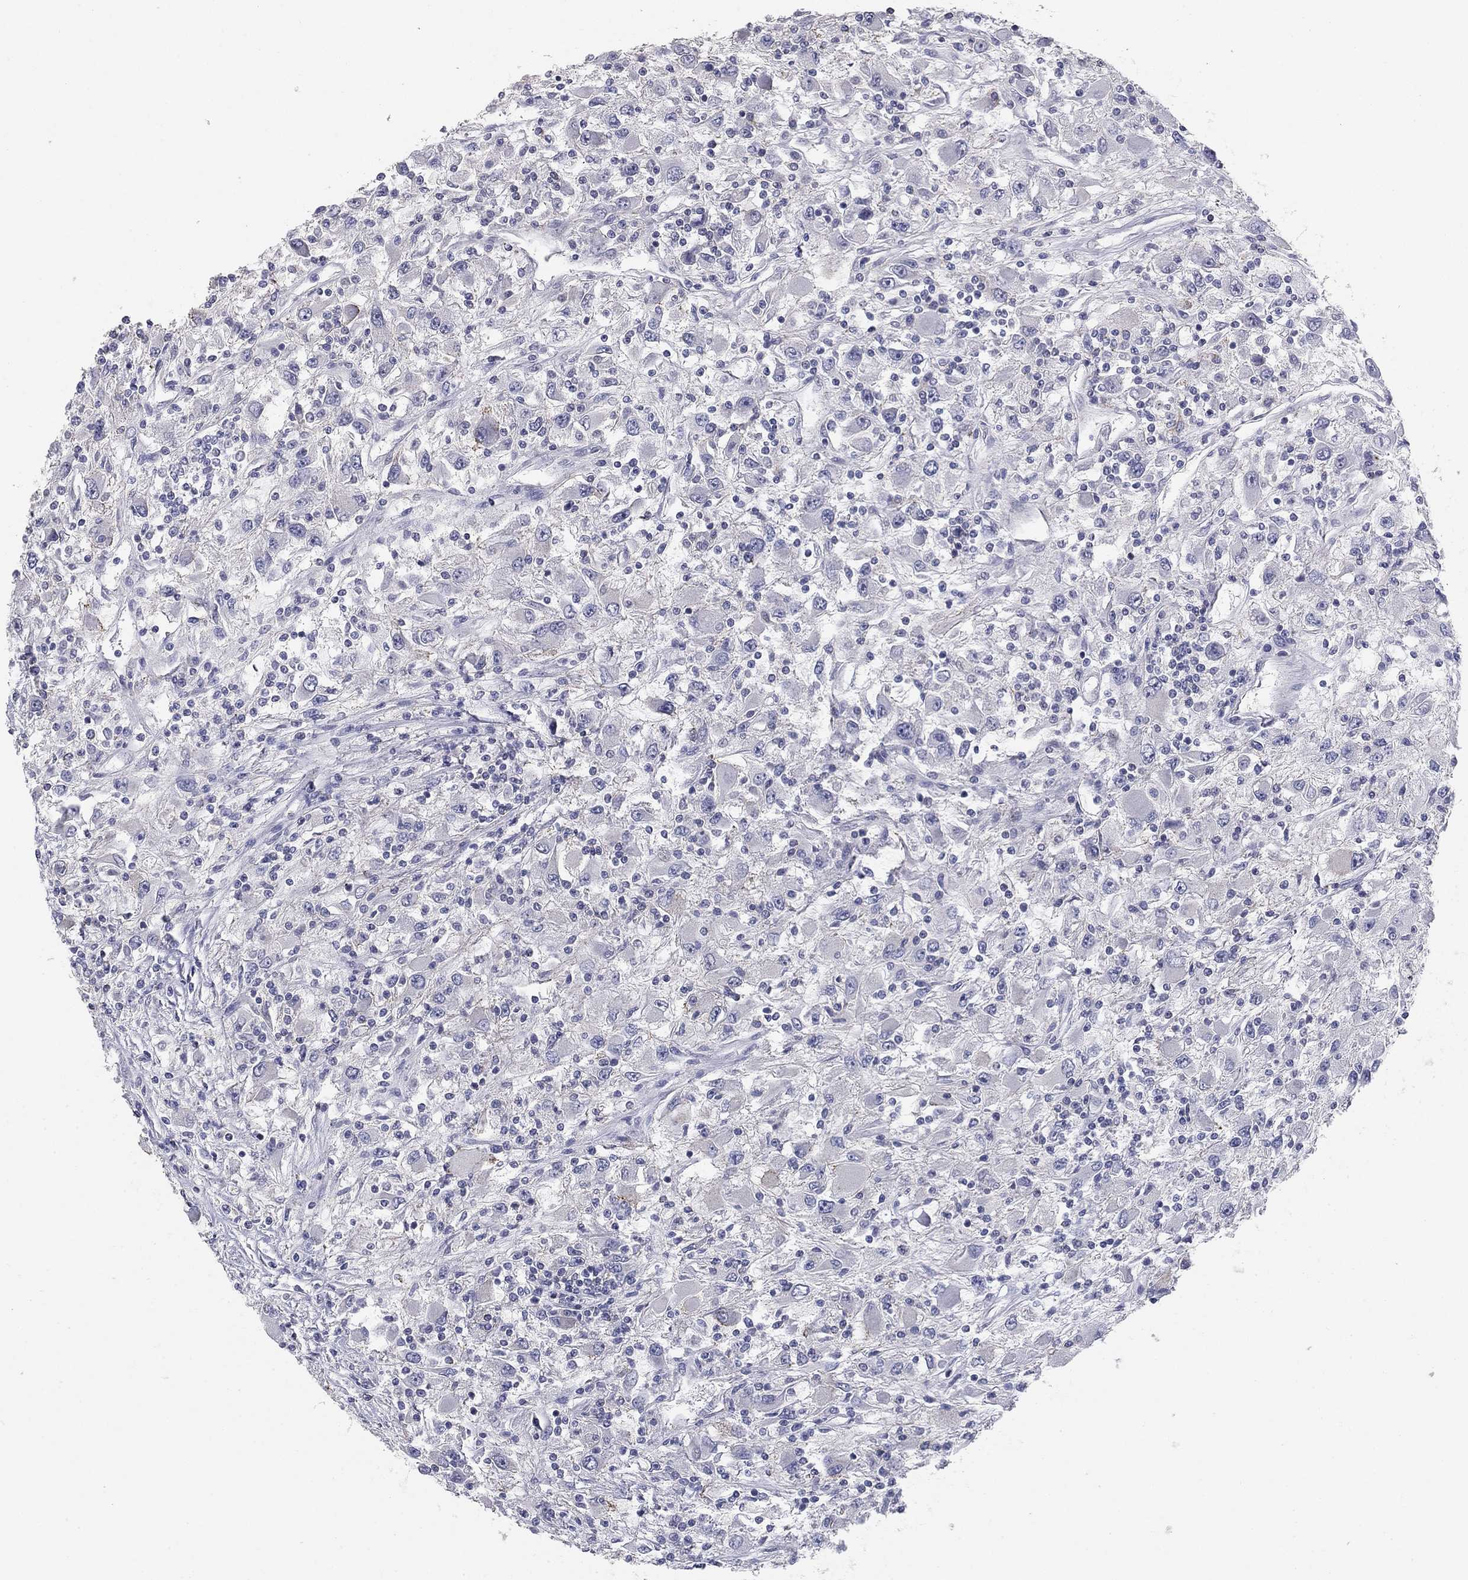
{"staining": {"intensity": "negative", "quantity": "none", "location": "none"}, "tissue": "renal cancer", "cell_type": "Tumor cells", "image_type": "cancer", "snomed": [{"axis": "morphology", "description": "Adenocarcinoma, NOS"}, {"axis": "topography", "description": "Kidney"}], "caption": "Histopathology image shows no significant protein staining in tumor cells of renal cancer.", "gene": "SEPTIN3", "patient": {"sex": "female", "age": 67}}